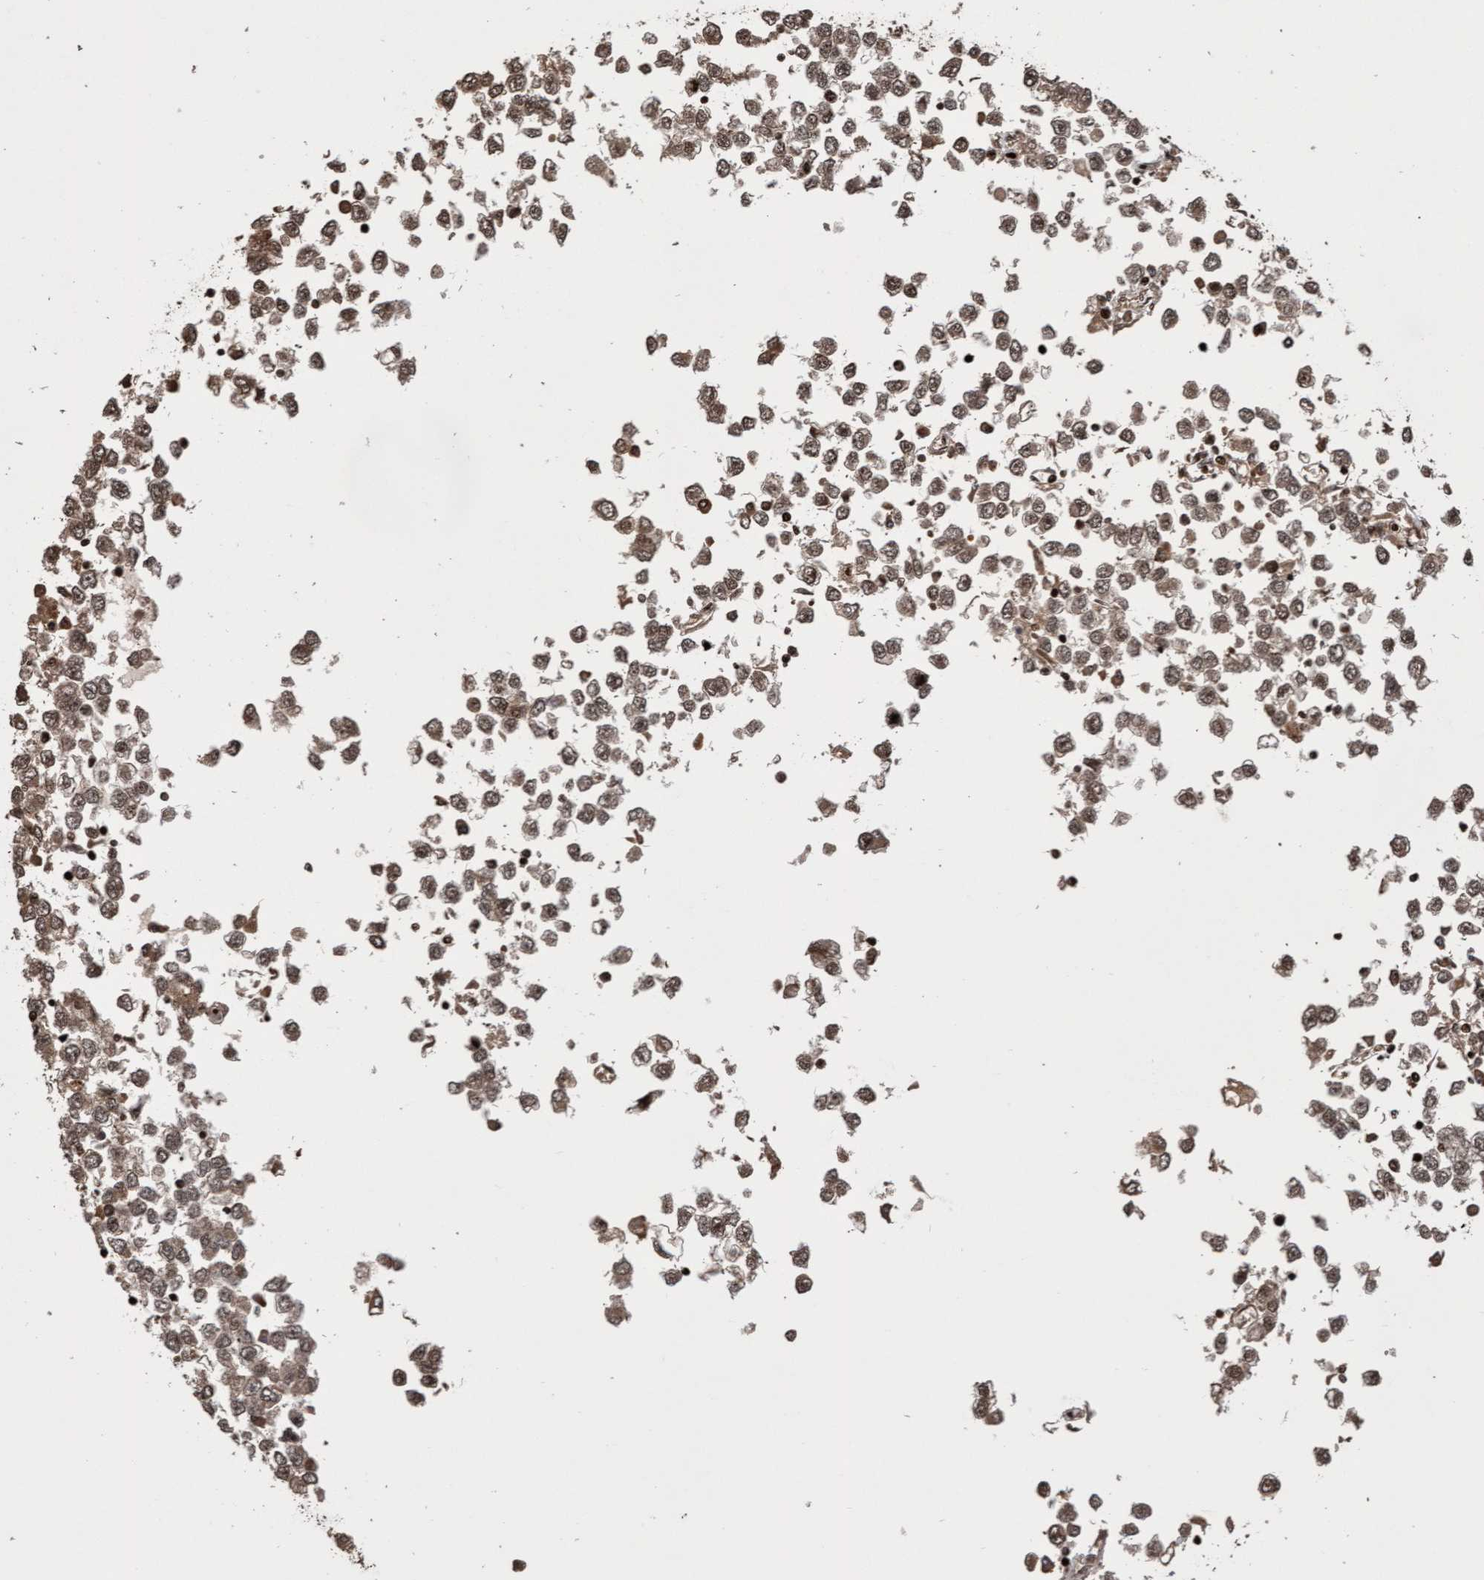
{"staining": {"intensity": "weak", "quantity": ">75%", "location": "cytoplasmic/membranous"}, "tissue": "testis cancer", "cell_type": "Tumor cells", "image_type": "cancer", "snomed": [{"axis": "morphology", "description": "Seminoma, NOS"}, {"axis": "topography", "description": "Testis"}], "caption": "Immunohistochemical staining of testis cancer (seminoma) reveals low levels of weak cytoplasmic/membranous staining in approximately >75% of tumor cells.", "gene": "PECR", "patient": {"sex": "male", "age": 65}}